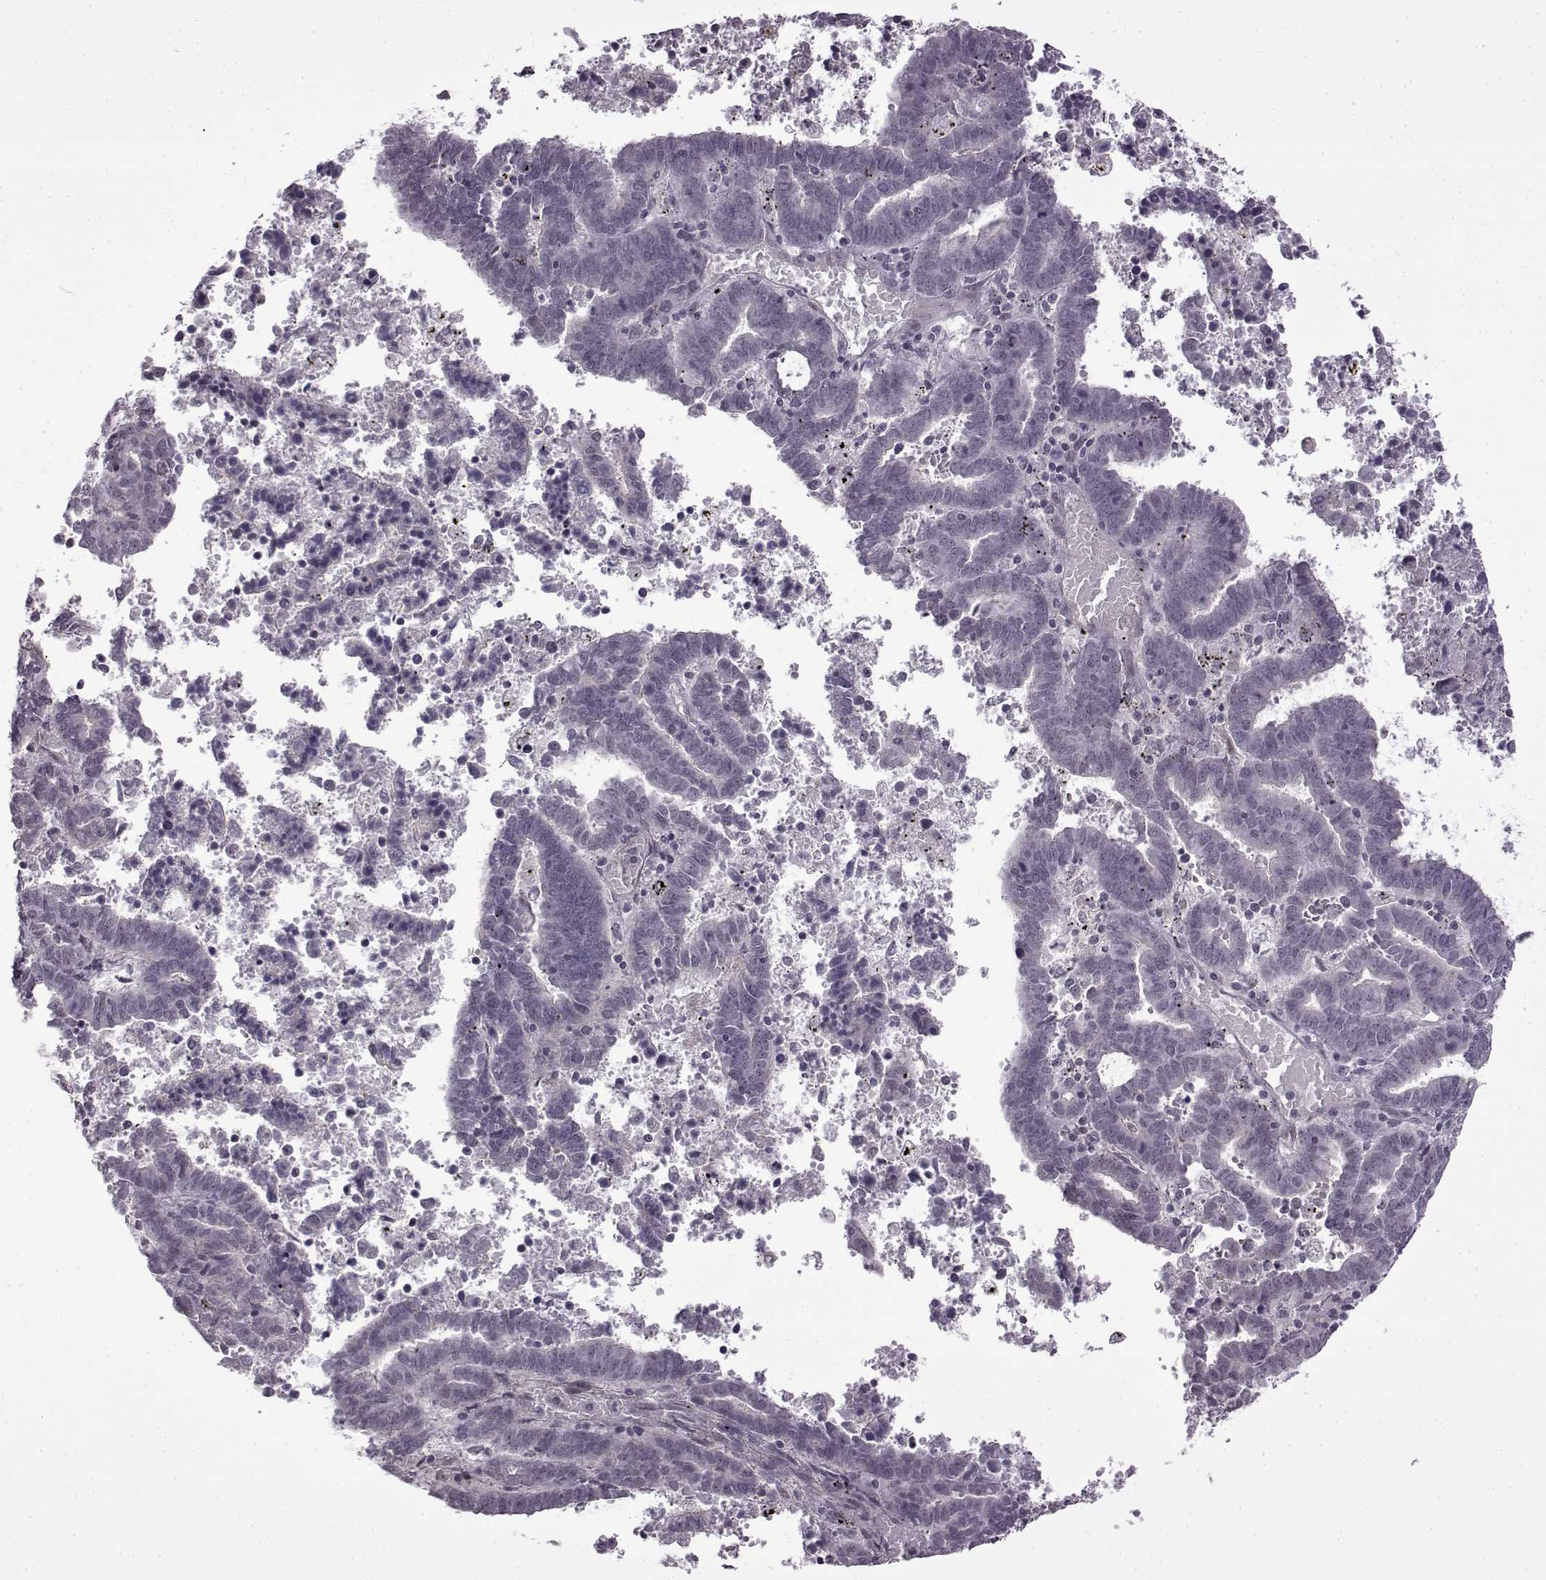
{"staining": {"intensity": "negative", "quantity": "none", "location": "none"}, "tissue": "endometrial cancer", "cell_type": "Tumor cells", "image_type": "cancer", "snomed": [{"axis": "morphology", "description": "Adenocarcinoma, NOS"}, {"axis": "topography", "description": "Uterus"}], "caption": "Tumor cells are negative for brown protein staining in adenocarcinoma (endometrial).", "gene": "SYNPO2", "patient": {"sex": "female", "age": 83}}